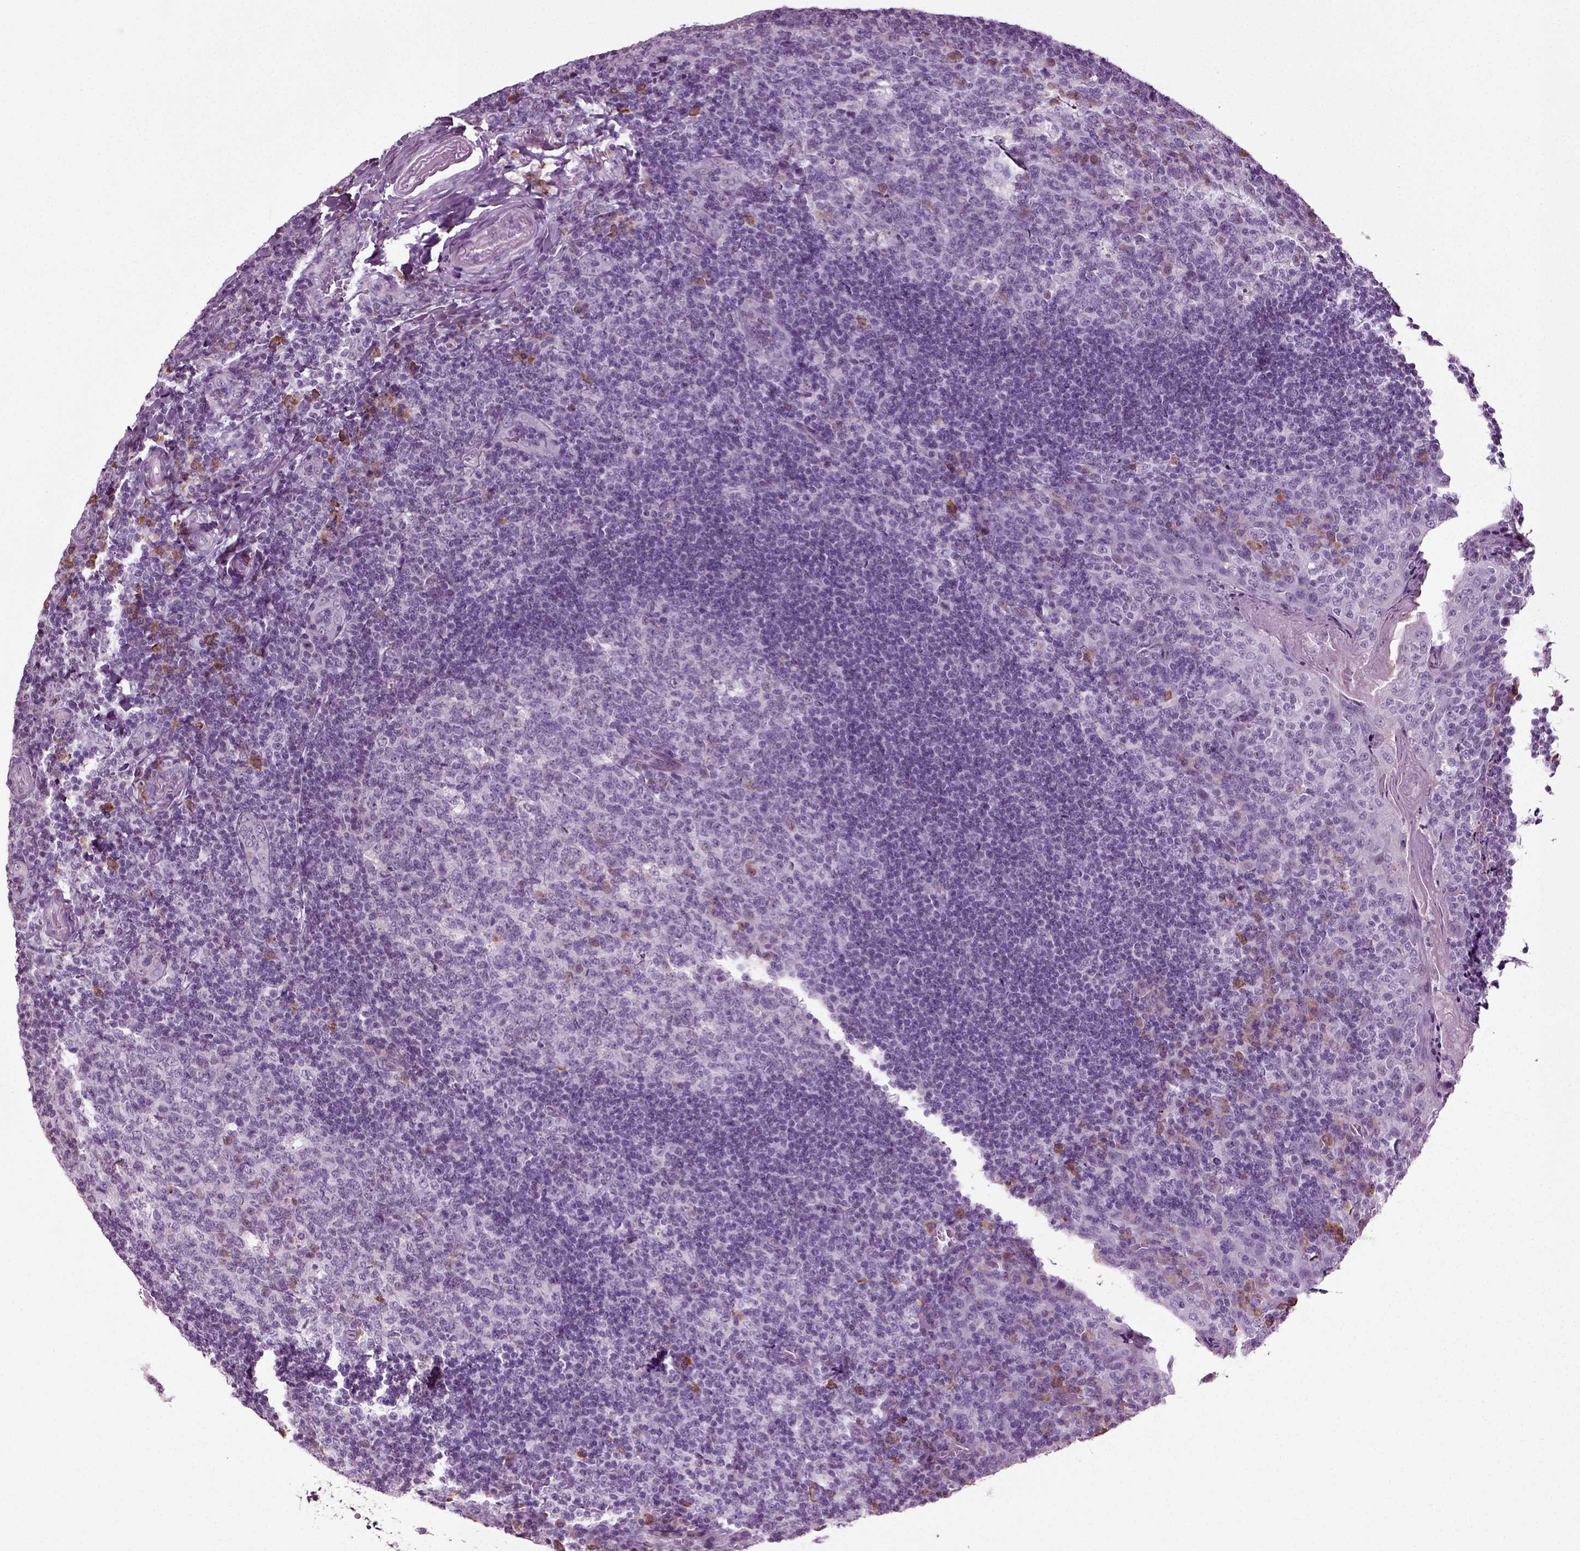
{"staining": {"intensity": "weak", "quantity": "<25%", "location": "cytoplasmic/membranous"}, "tissue": "tonsil", "cell_type": "Germinal center cells", "image_type": "normal", "snomed": [{"axis": "morphology", "description": "Normal tissue, NOS"}, {"axis": "topography", "description": "Tonsil"}], "caption": "The immunohistochemistry histopathology image has no significant staining in germinal center cells of tonsil. (DAB (3,3'-diaminobenzidine) IHC with hematoxylin counter stain).", "gene": "SLC26A8", "patient": {"sex": "male", "age": 17}}